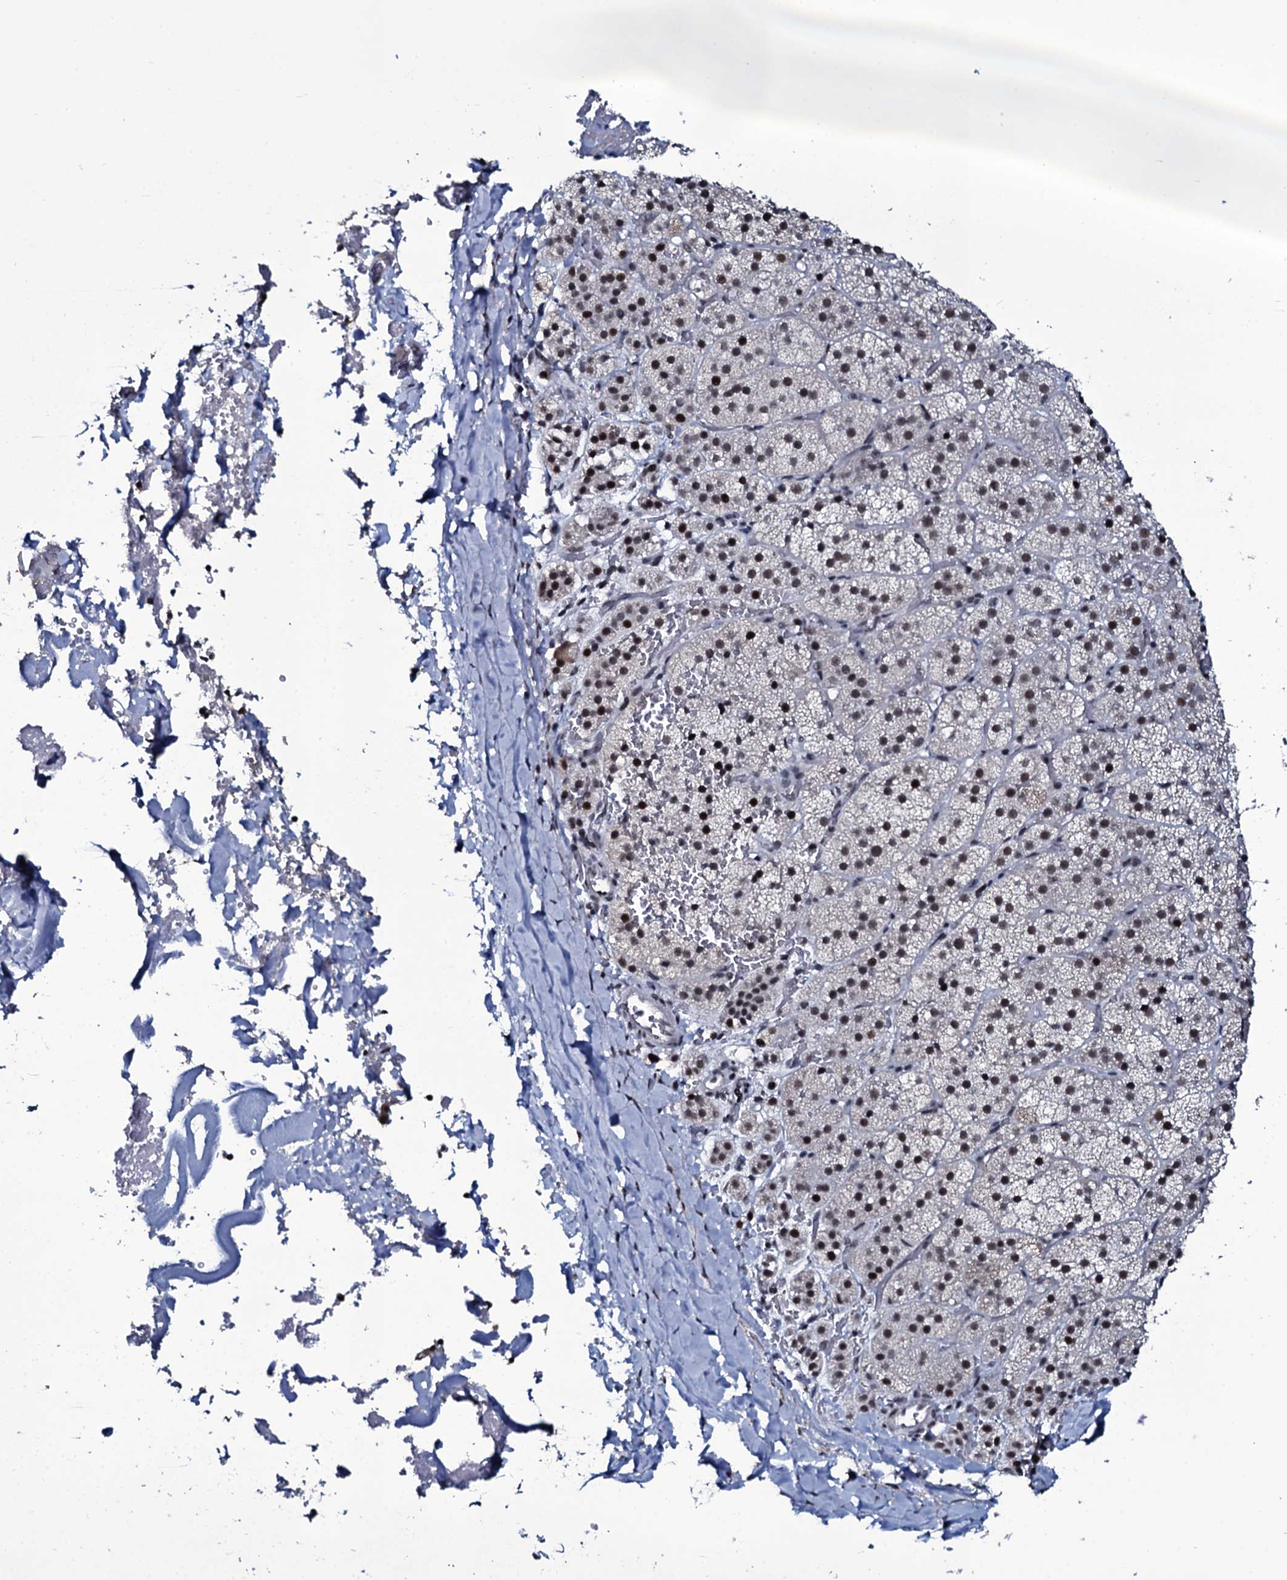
{"staining": {"intensity": "strong", "quantity": "<25%", "location": "nuclear"}, "tissue": "adrenal gland", "cell_type": "Glandular cells", "image_type": "normal", "snomed": [{"axis": "morphology", "description": "Normal tissue, NOS"}, {"axis": "topography", "description": "Adrenal gland"}], "caption": "Unremarkable adrenal gland was stained to show a protein in brown. There is medium levels of strong nuclear expression in approximately <25% of glandular cells.", "gene": "ZMIZ2", "patient": {"sex": "female", "age": 44}}